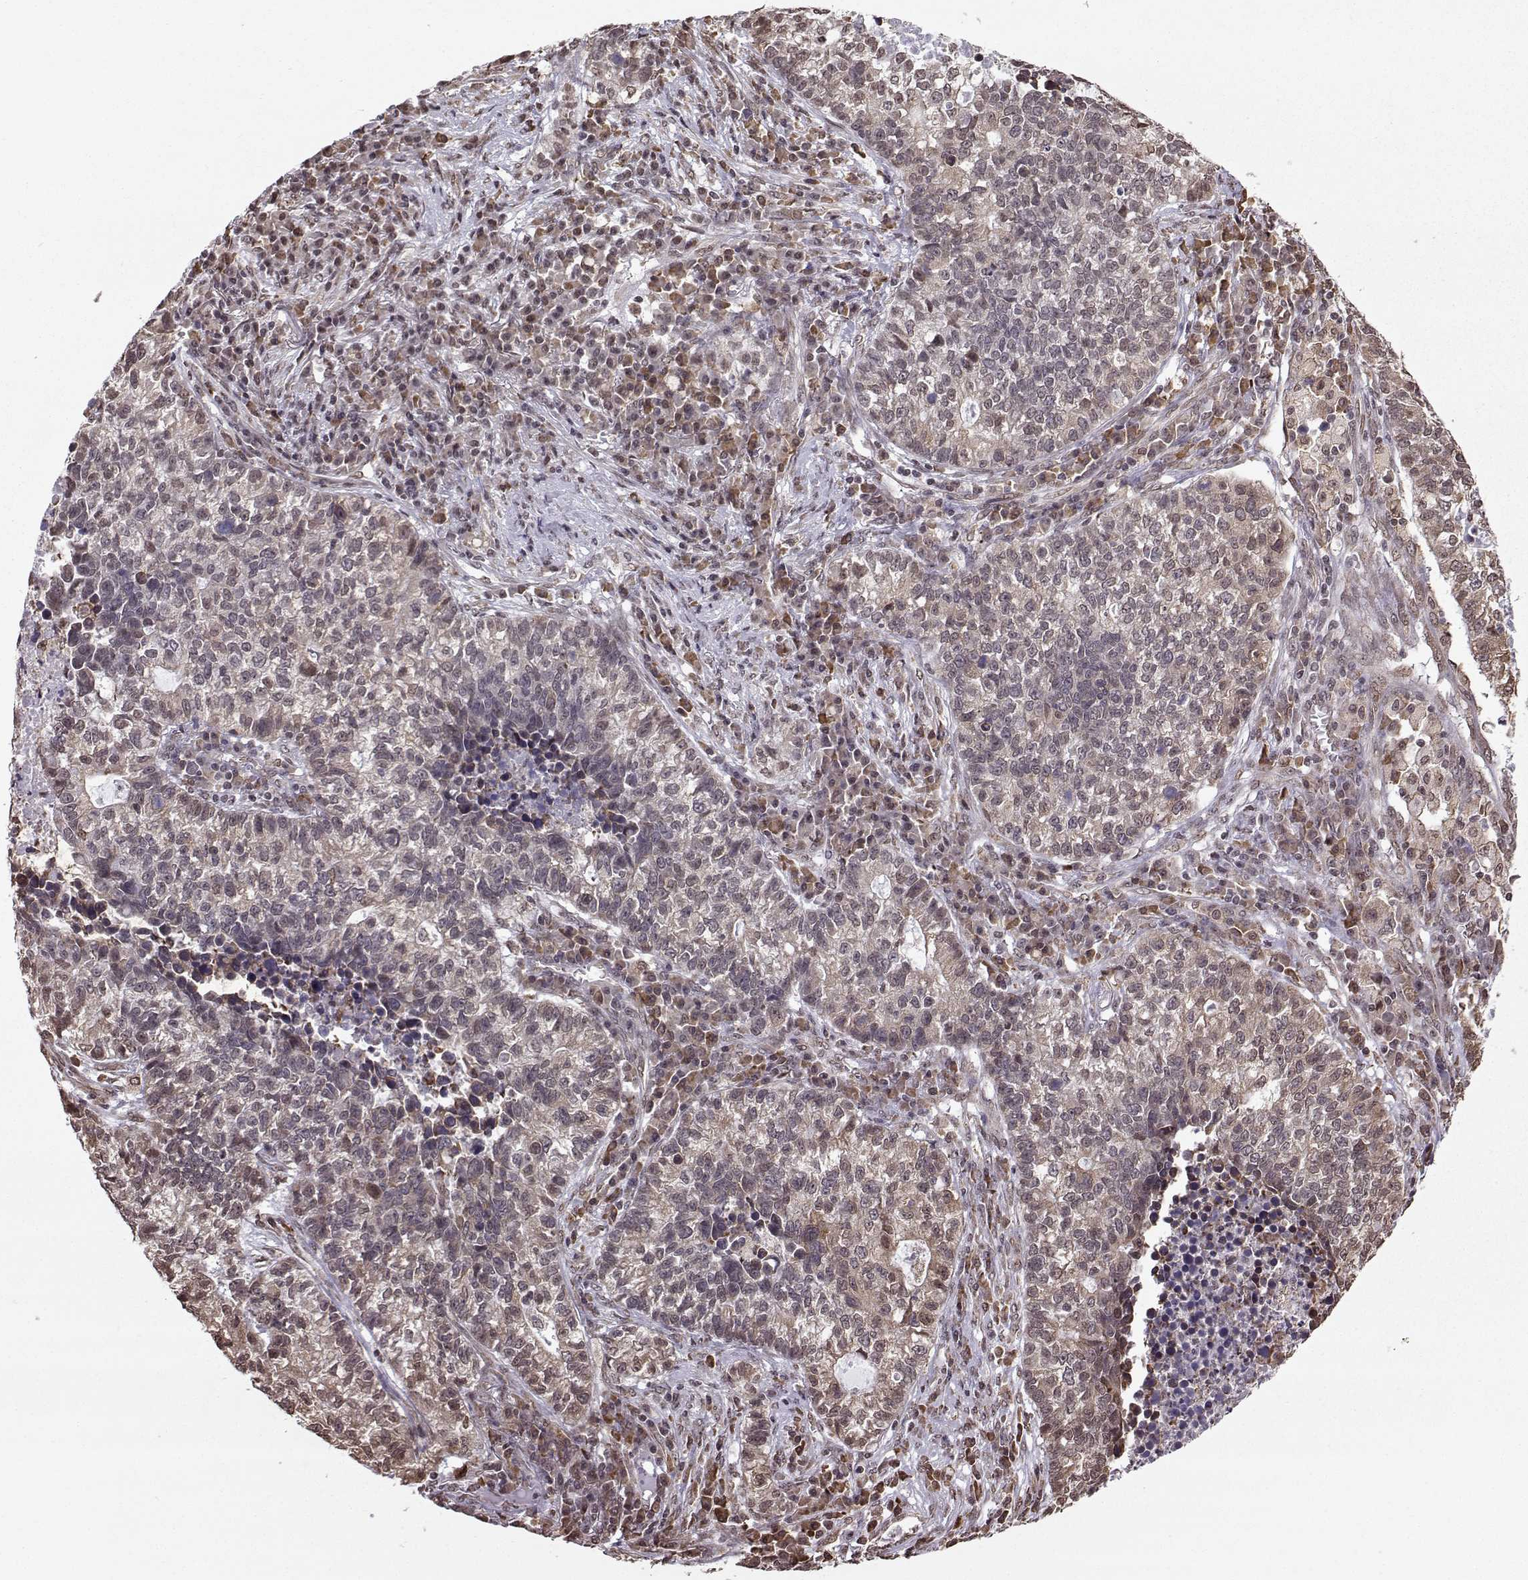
{"staining": {"intensity": "weak", "quantity": "25%-75%", "location": "cytoplasmic/membranous"}, "tissue": "lung cancer", "cell_type": "Tumor cells", "image_type": "cancer", "snomed": [{"axis": "morphology", "description": "Adenocarcinoma, NOS"}, {"axis": "topography", "description": "Lung"}], "caption": "Immunohistochemistry micrograph of human lung cancer stained for a protein (brown), which exhibits low levels of weak cytoplasmic/membranous staining in about 25%-75% of tumor cells.", "gene": "EZH1", "patient": {"sex": "male", "age": 57}}